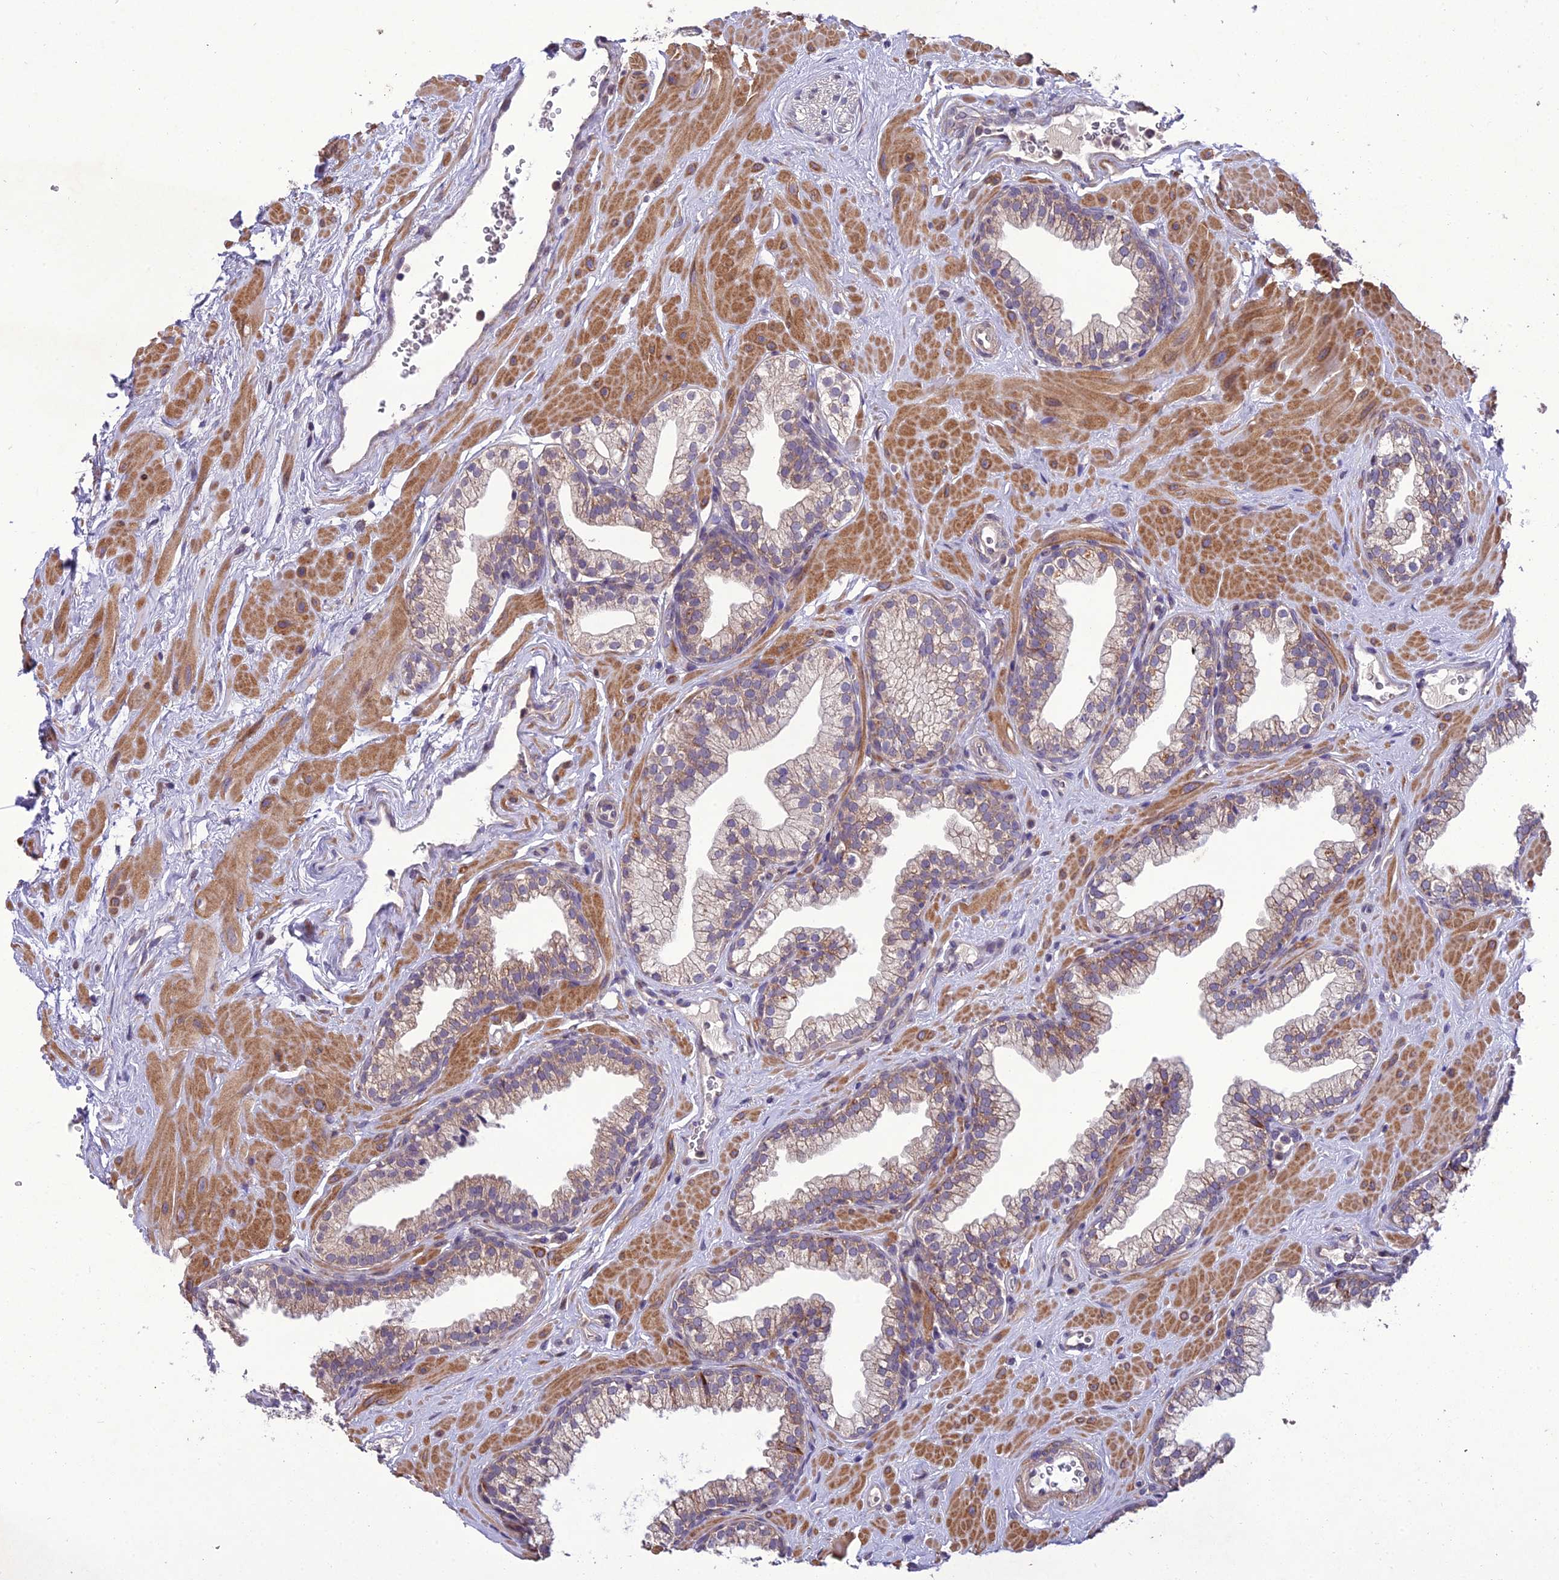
{"staining": {"intensity": "weak", "quantity": "25%-75%", "location": "cytoplasmic/membranous"}, "tissue": "prostate", "cell_type": "Glandular cells", "image_type": "normal", "snomed": [{"axis": "morphology", "description": "Normal tissue, NOS"}, {"axis": "morphology", "description": "Urothelial carcinoma, Low grade"}, {"axis": "topography", "description": "Urinary bladder"}, {"axis": "topography", "description": "Prostate"}], "caption": "Human prostate stained for a protein (brown) reveals weak cytoplasmic/membranous positive positivity in about 25%-75% of glandular cells.", "gene": "CENPL", "patient": {"sex": "male", "age": 60}}